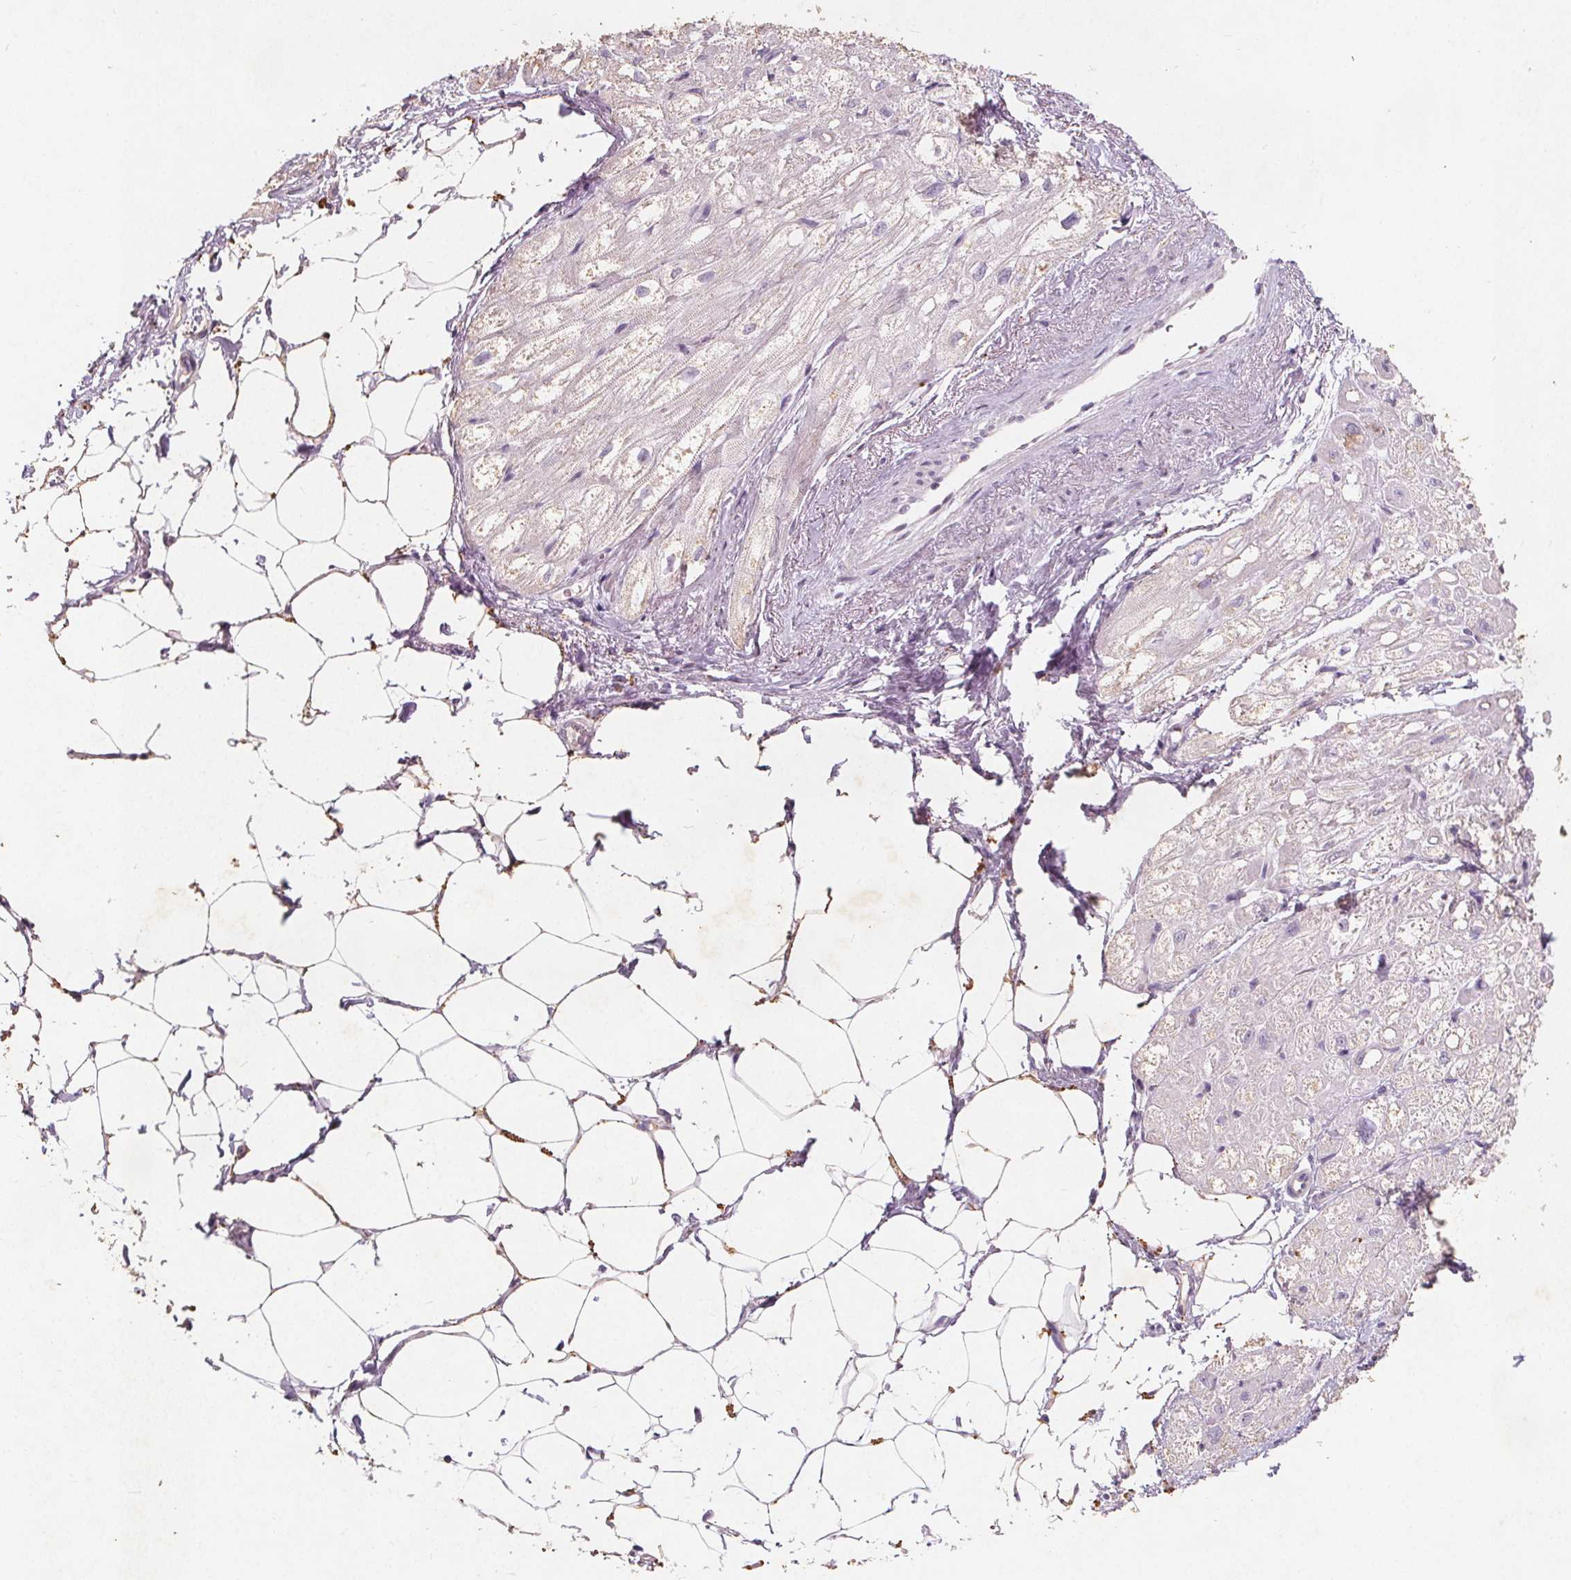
{"staining": {"intensity": "negative", "quantity": "none", "location": "none"}, "tissue": "heart muscle", "cell_type": "Cardiomyocytes", "image_type": "normal", "snomed": [{"axis": "morphology", "description": "Normal tissue, NOS"}, {"axis": "topography", "description": "Heart"}], "caption": "Immunohistochemistry (IHC) histopathology image of normal heart muscle: human heart muscle stained with DAB (3,3'-diaminobenzidine) displays no significant protein positivity in cardiomyocytes. (Brightfield microscopy of DAB (3,3'-diaminobenzidine) IHC at high magnification).", "gene": "C19orf84", "patient": {"sex": "female", "age": 69}}